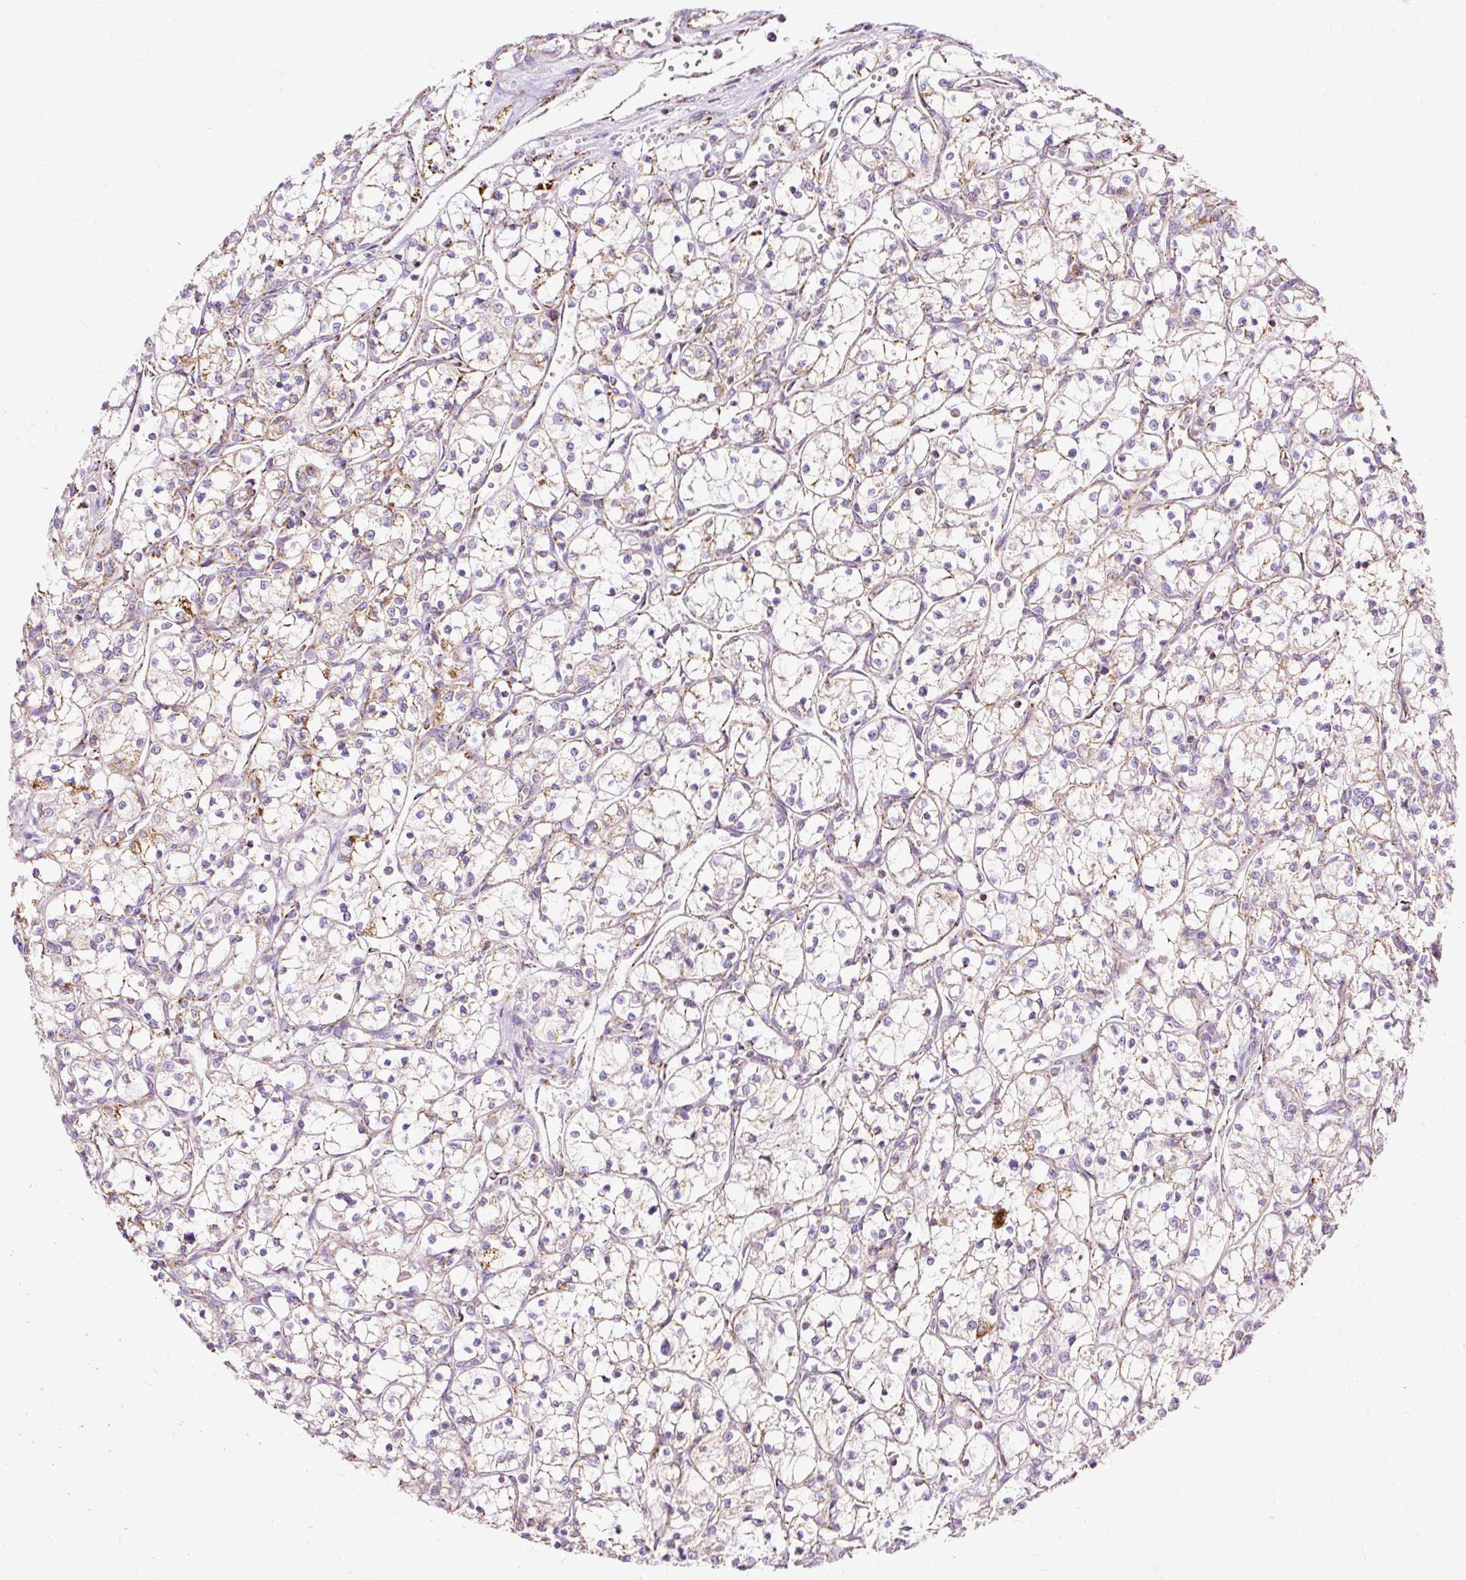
{"staining": {"intensity": "moderate", "quantity": "25%-75%", "location": "cytoplasmic/membranous"}, "tissue": "renal cancer", "cell_type": "Tumor cells", "image_type": "cancer", "snomed": [{"axis": "morphology", "description": "Adenocarcinoma, NOS"}, {"axis": "topography", "description": "Kidney"}], "caption": "IHC of human renal cancer (adenocarcinoma) demonstrates medium levels of moderate cytoplasmic/membranous expression in about 25%-75% of tumor cells. (Brightfield microscopy of DAB IHC at high magnification).", "gene": "DLAT", "patient": {"sex": "female", "age": 69}}